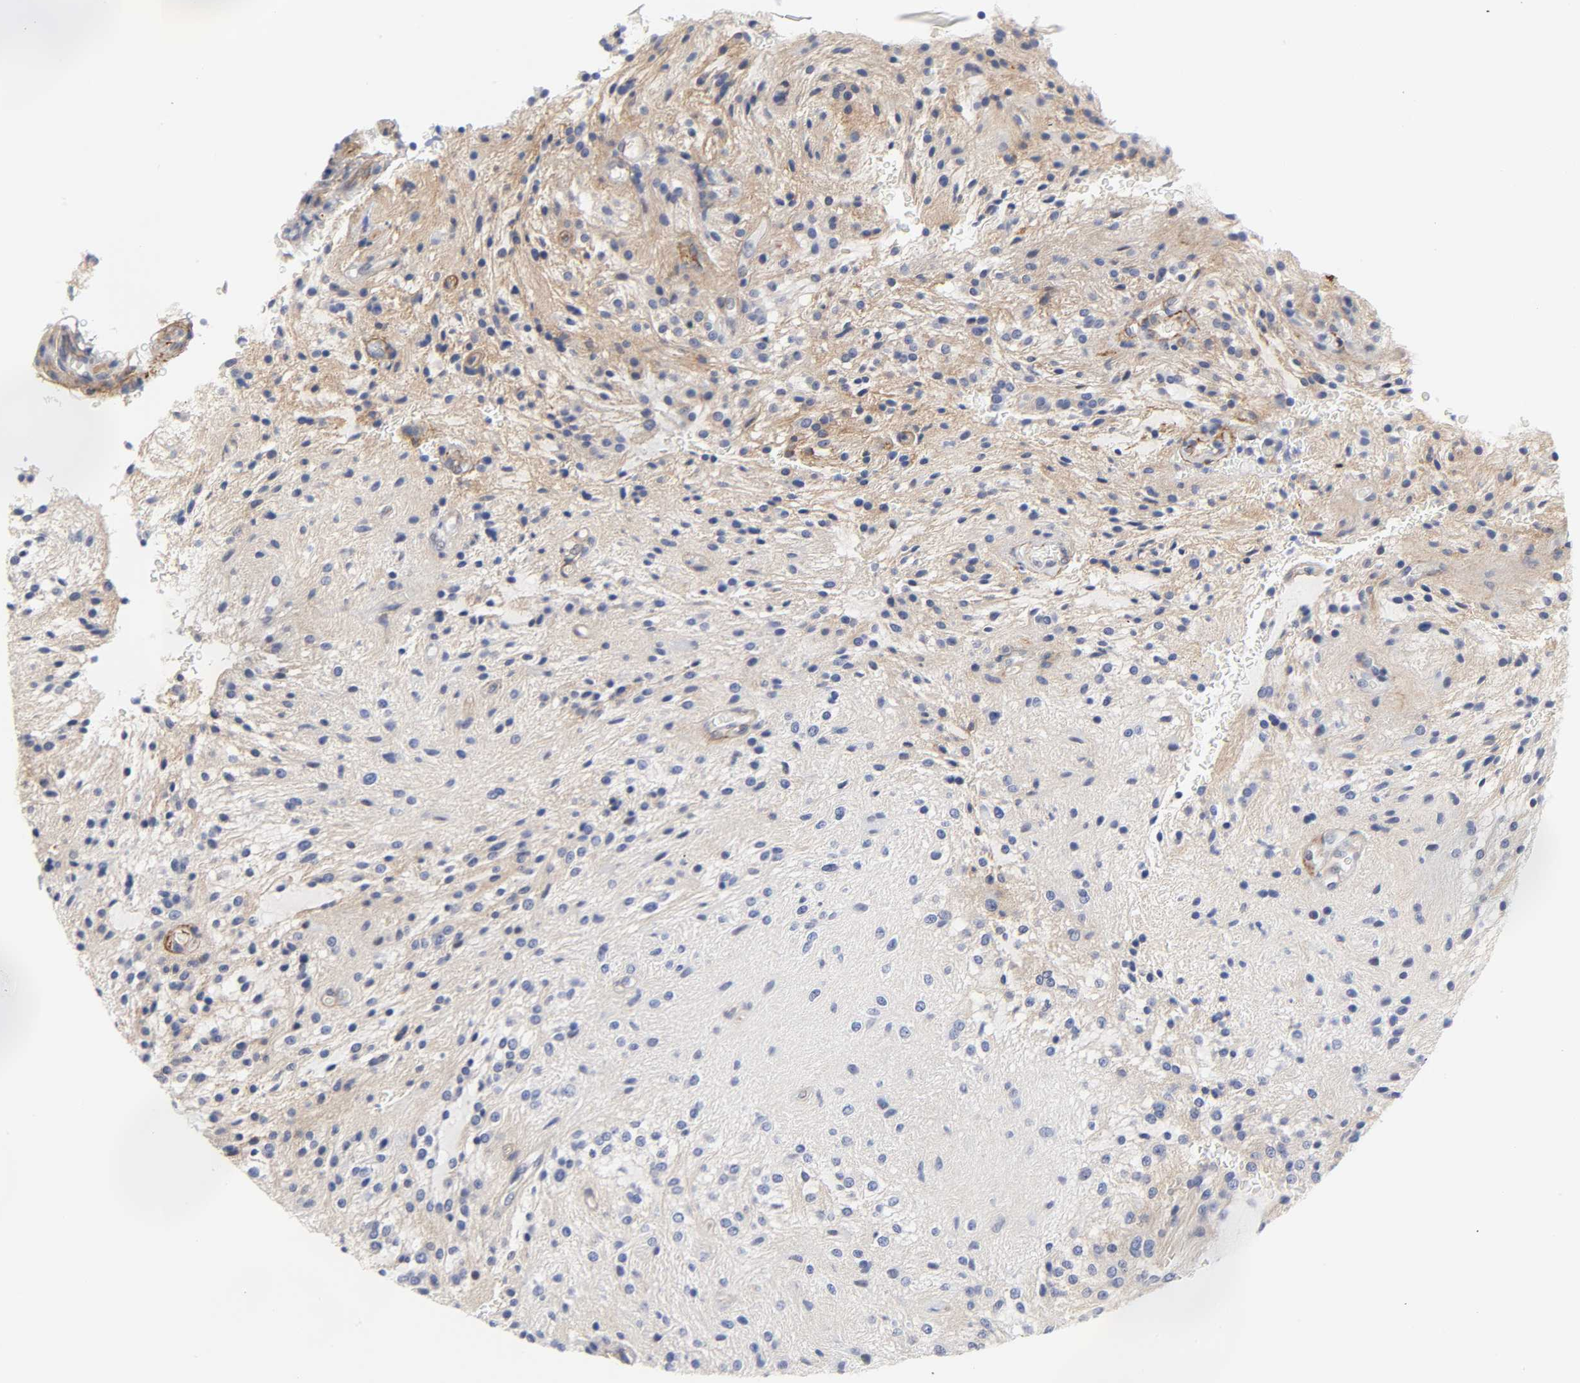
{"staining": {"intensity": "moderate", "quantity": "25%-75%", "location": "cytoplasmic/membranous"}, "tissue": "glioma", "cell_type": "Tumor cells", "image_type": "cancer", "snomed": [{"axis": "morphology", "description": "Glioma, malignant, NOS"}, {"axis": "topography", "description": "Cerebellum"}], "caption": "Glioma stained with DAB (3,3'-diaminobenzidine) IHC shows medium levels of moderate cytoplasmic/membranous positivity in about 25%-75% of tumor cells.", "gene": "ICAM1", "patient": {"sex": "female", "age": 10}}